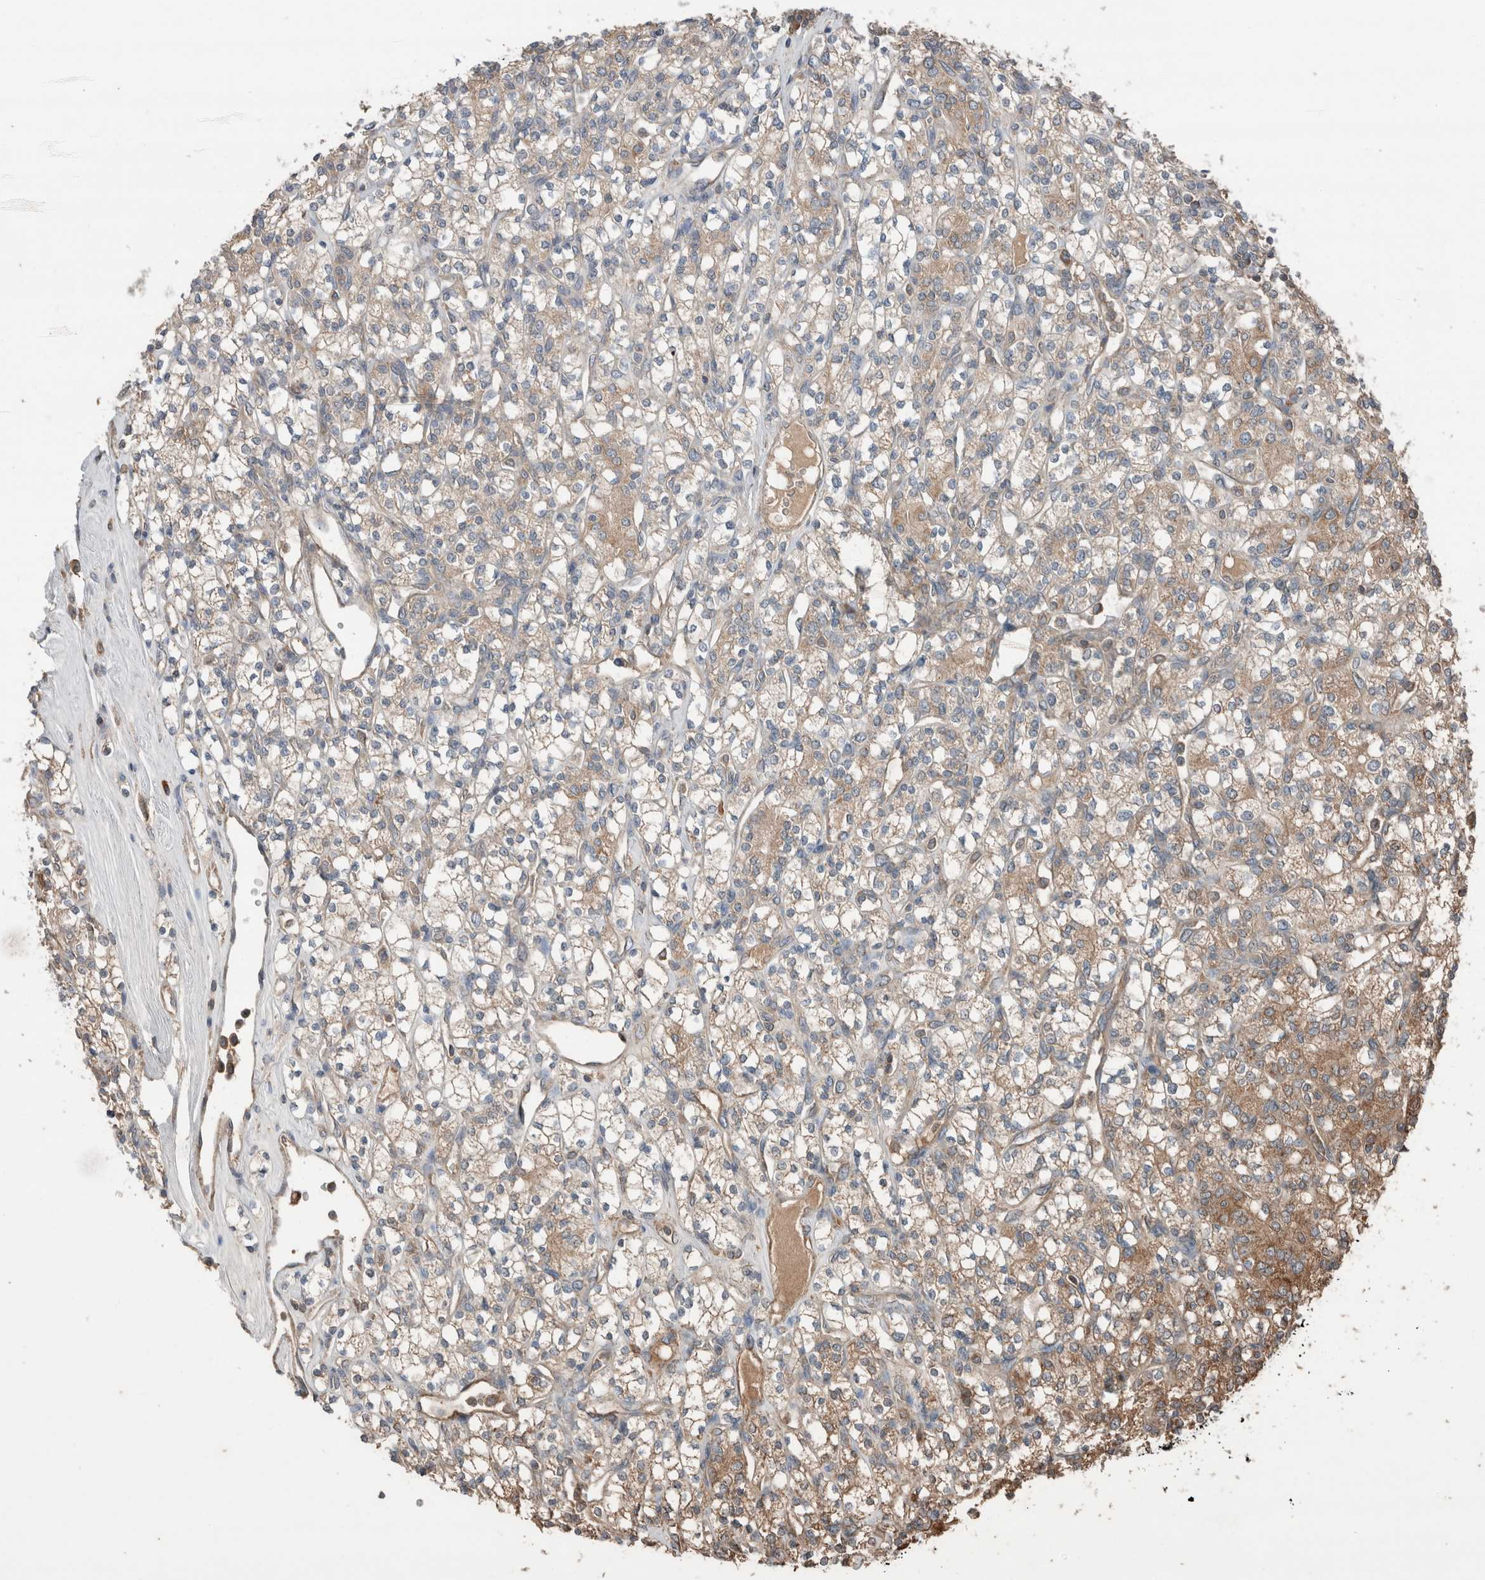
{"staining": {"intensity": "moderate", "quantity": "<25%", "location": "cytoplasmic/membranous"}, "tissue": "renal cancer", "cell_type": "Tumor cells", "image_type": "cancer", "snomed": [{"axis": "morphology", "description": "Adenocarcinoma, NOS"}, {"axis": "topography", "description": "Kidney"}], "caption": "Immunohistochemical staining of human adenocarcinoma (renal) reveals low levels of moderate cytoplasmic/membranous protein staining in approximately <25% of tumor cells.", "gene": "KLK14", "patient": {"sex": "male", "age": 77}}